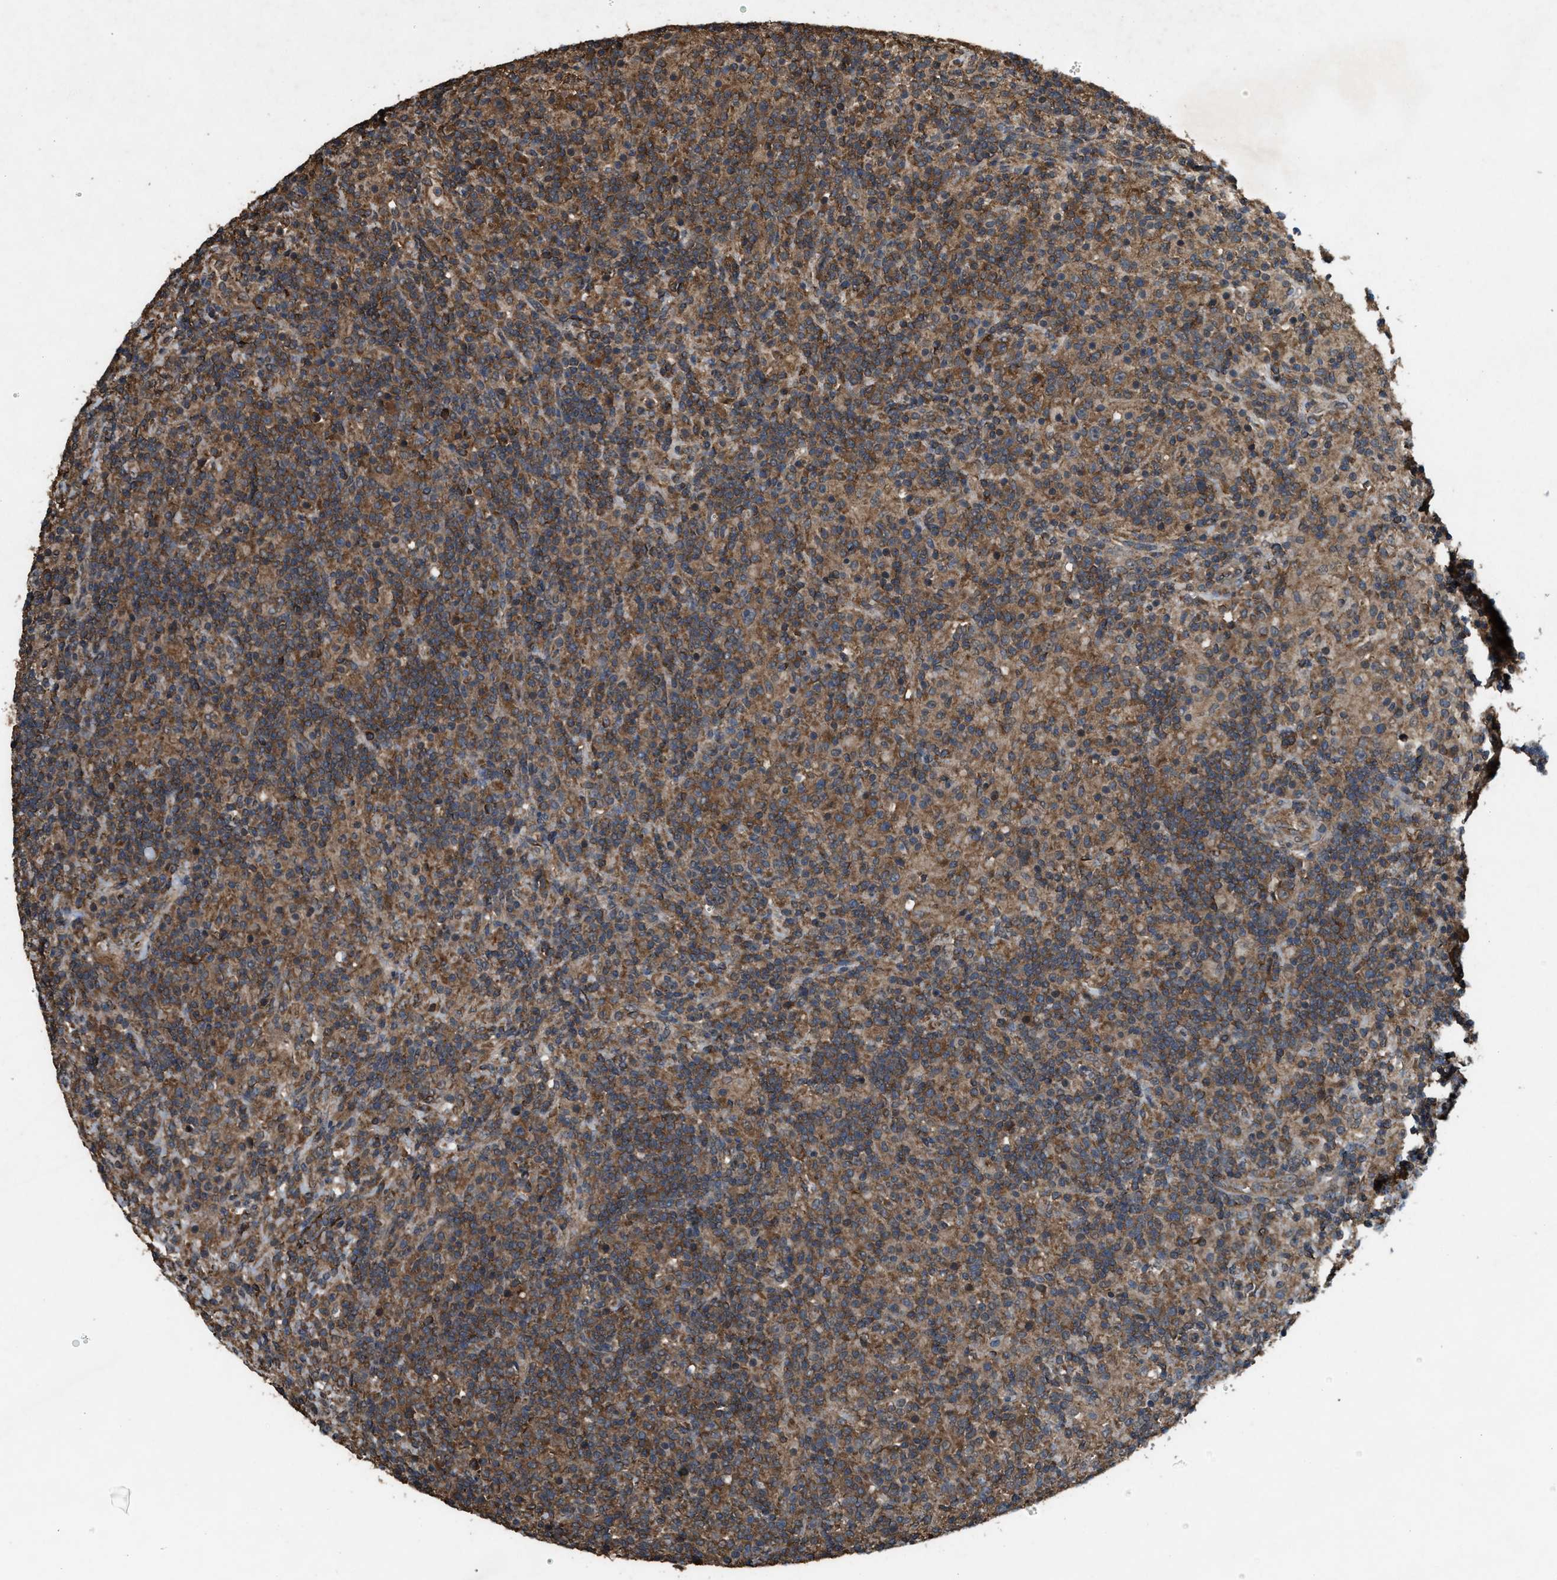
{"staining": {"intensity": "moderate", "quantity": ">75%", "location": "cytoplasmic/membranous"}, "tissue": "lymphoma", "cell_type": "Tumor cells", "image_type": "cancer", "snomed": [{"axis": "morphology", "description": "Hodgkin's disease, NOS"}, {"axis": "topography", "description": "Lymph node"}], "caption": "Immunohistochemical staining of human Hodgkin's disease reveals moderate cytoplasmic/membranous protein staining in approximately >75% of tumor cells.", "gene": "ARHGEF5", "patient": {"sex": "male", "age": 70}}